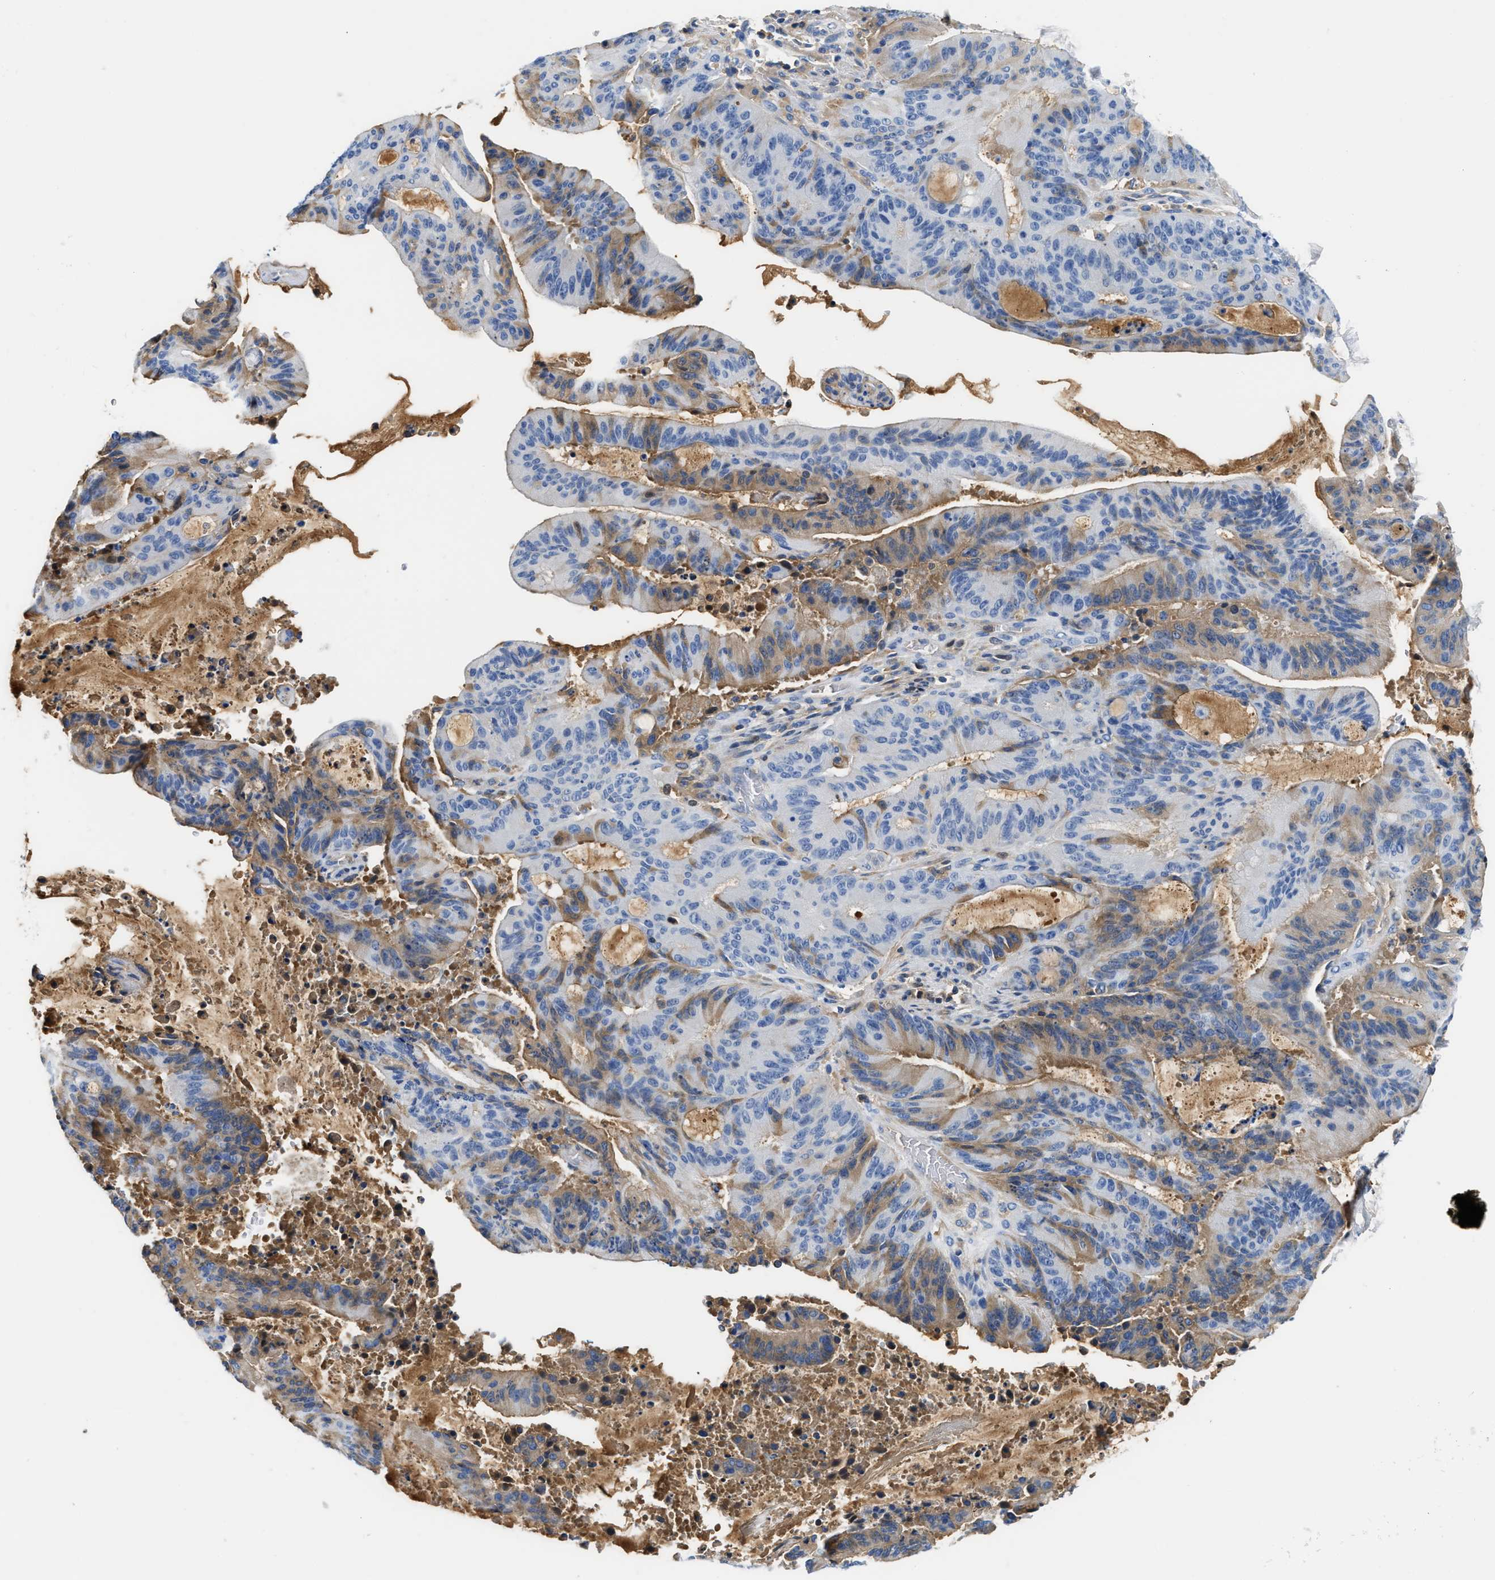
{"staining": {"intensity": "weak", "quantity": "25%-75%", "location": "cytoplasmic/membranous"}, "tissue": "liver cancer", "cell_type": "Tumor cells", "image_type": "cancer", "snomed": [{"axis": "morphology", "description": "Normal tissue, NOS"}, {"axis": "morphology", "description": "Cholangiocarcinoma"}, {"axis": "topography", "description": "Liver"}, {"axis": "topography", "description": "Peripheral nerve tissue"}], "caption": "This is a histology image of immunohistochemistry (IHC) staining of cholangiocarcinoma (liver), which shows weak staining in the cytoplasmic/membranous of tumor cells.", "gene": "GC", "patient": {"sex": "female", "age": 73}}